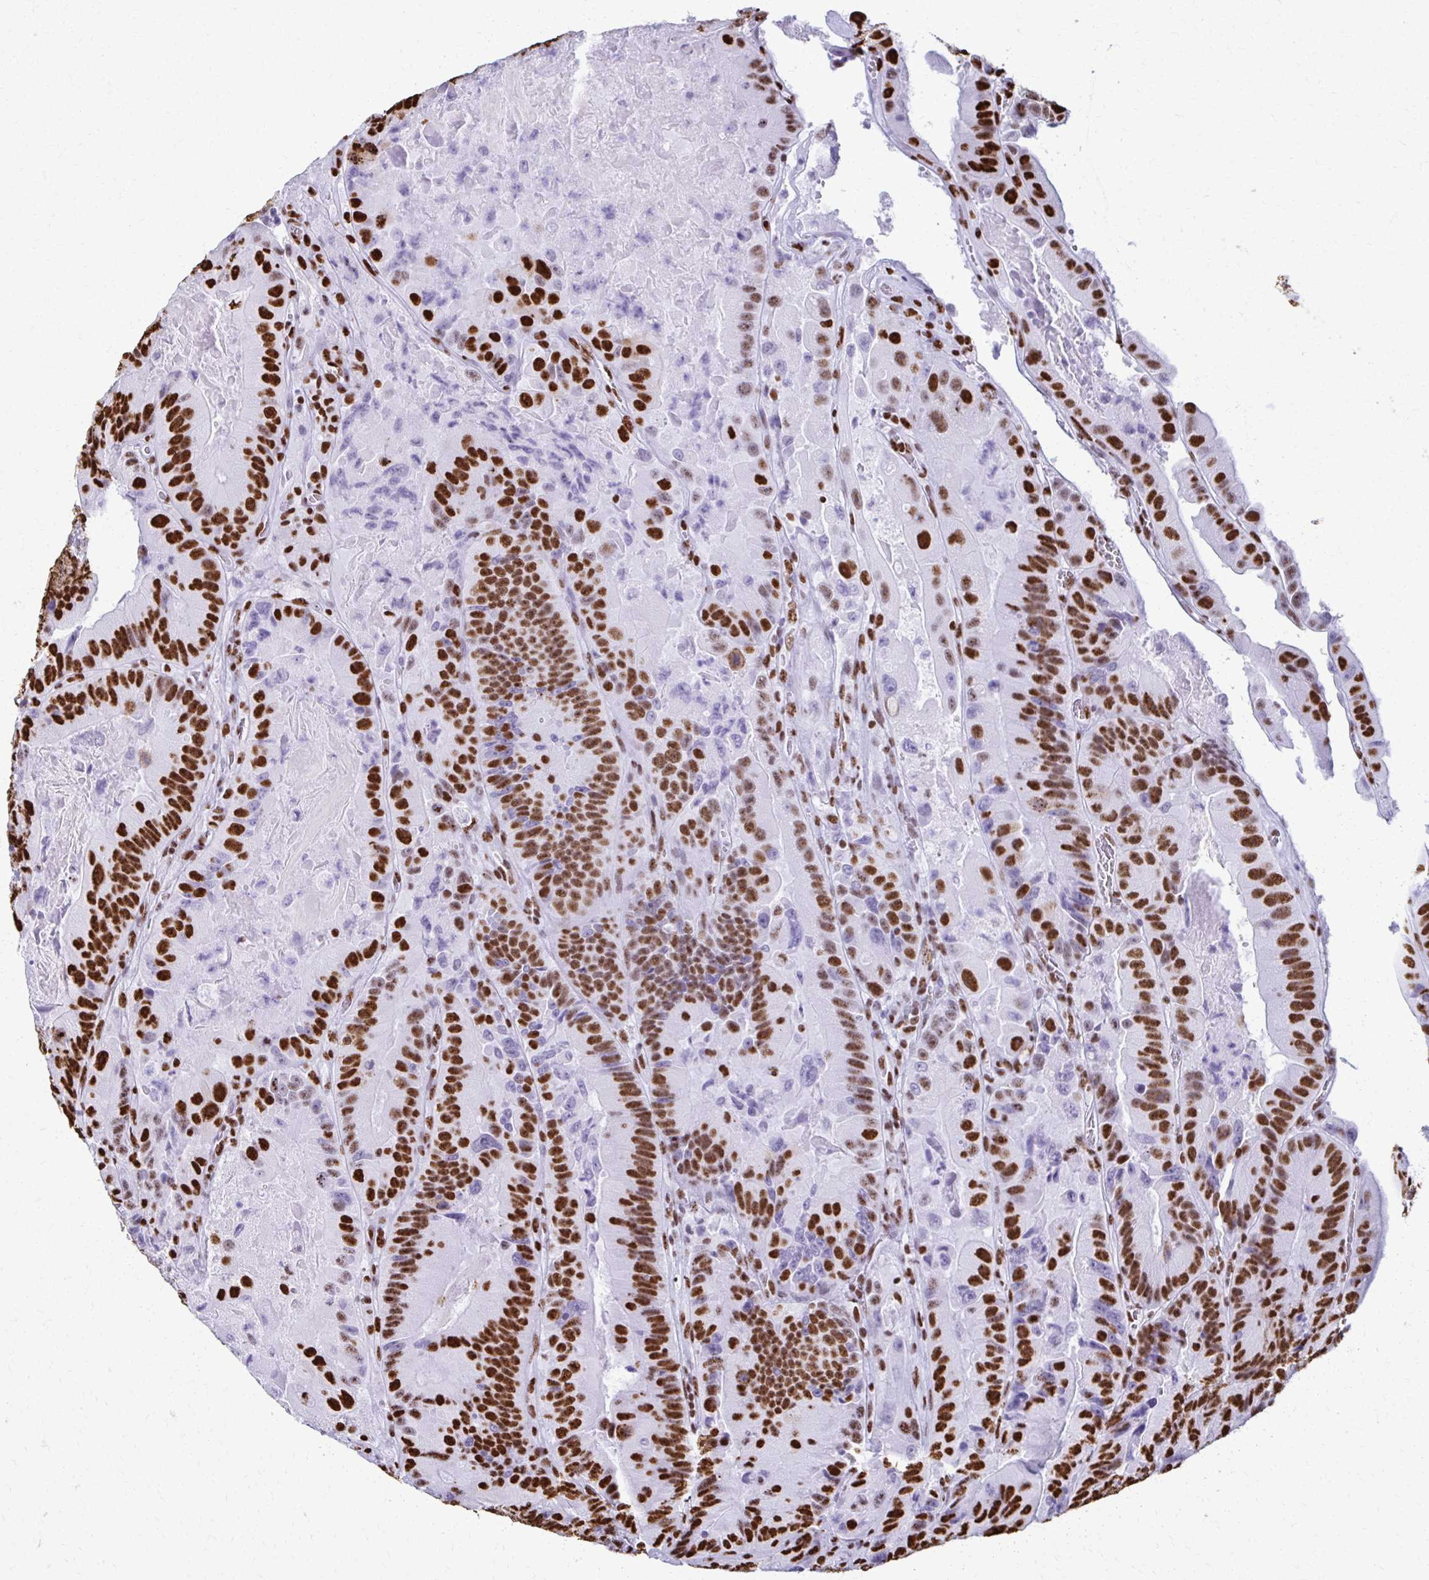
{"staining": {"intensity": "strong", "quantity": ">75%", "location": "nuclear"}, "tissue": "colorectal cancer", "cell_type": "Tumor cells", "image_type": "cancer", "snomed": [{"axis": "morphology", "description": "Adenocarcinoma, NOS"}, {"axis": "topography", "description": "Colon"}], "caption": "Strong nuclear protein staining is present in about >75% of tumor cells in adenocarcinoma (colorectal). (Stains: DAB (3,3'-diaminobenzidine) in brown, nuclei in blue, Microscopy: brightfield microscopy at high magnification).", "gene": "NONO", "patient": {"sex": "female", "age": 86}}